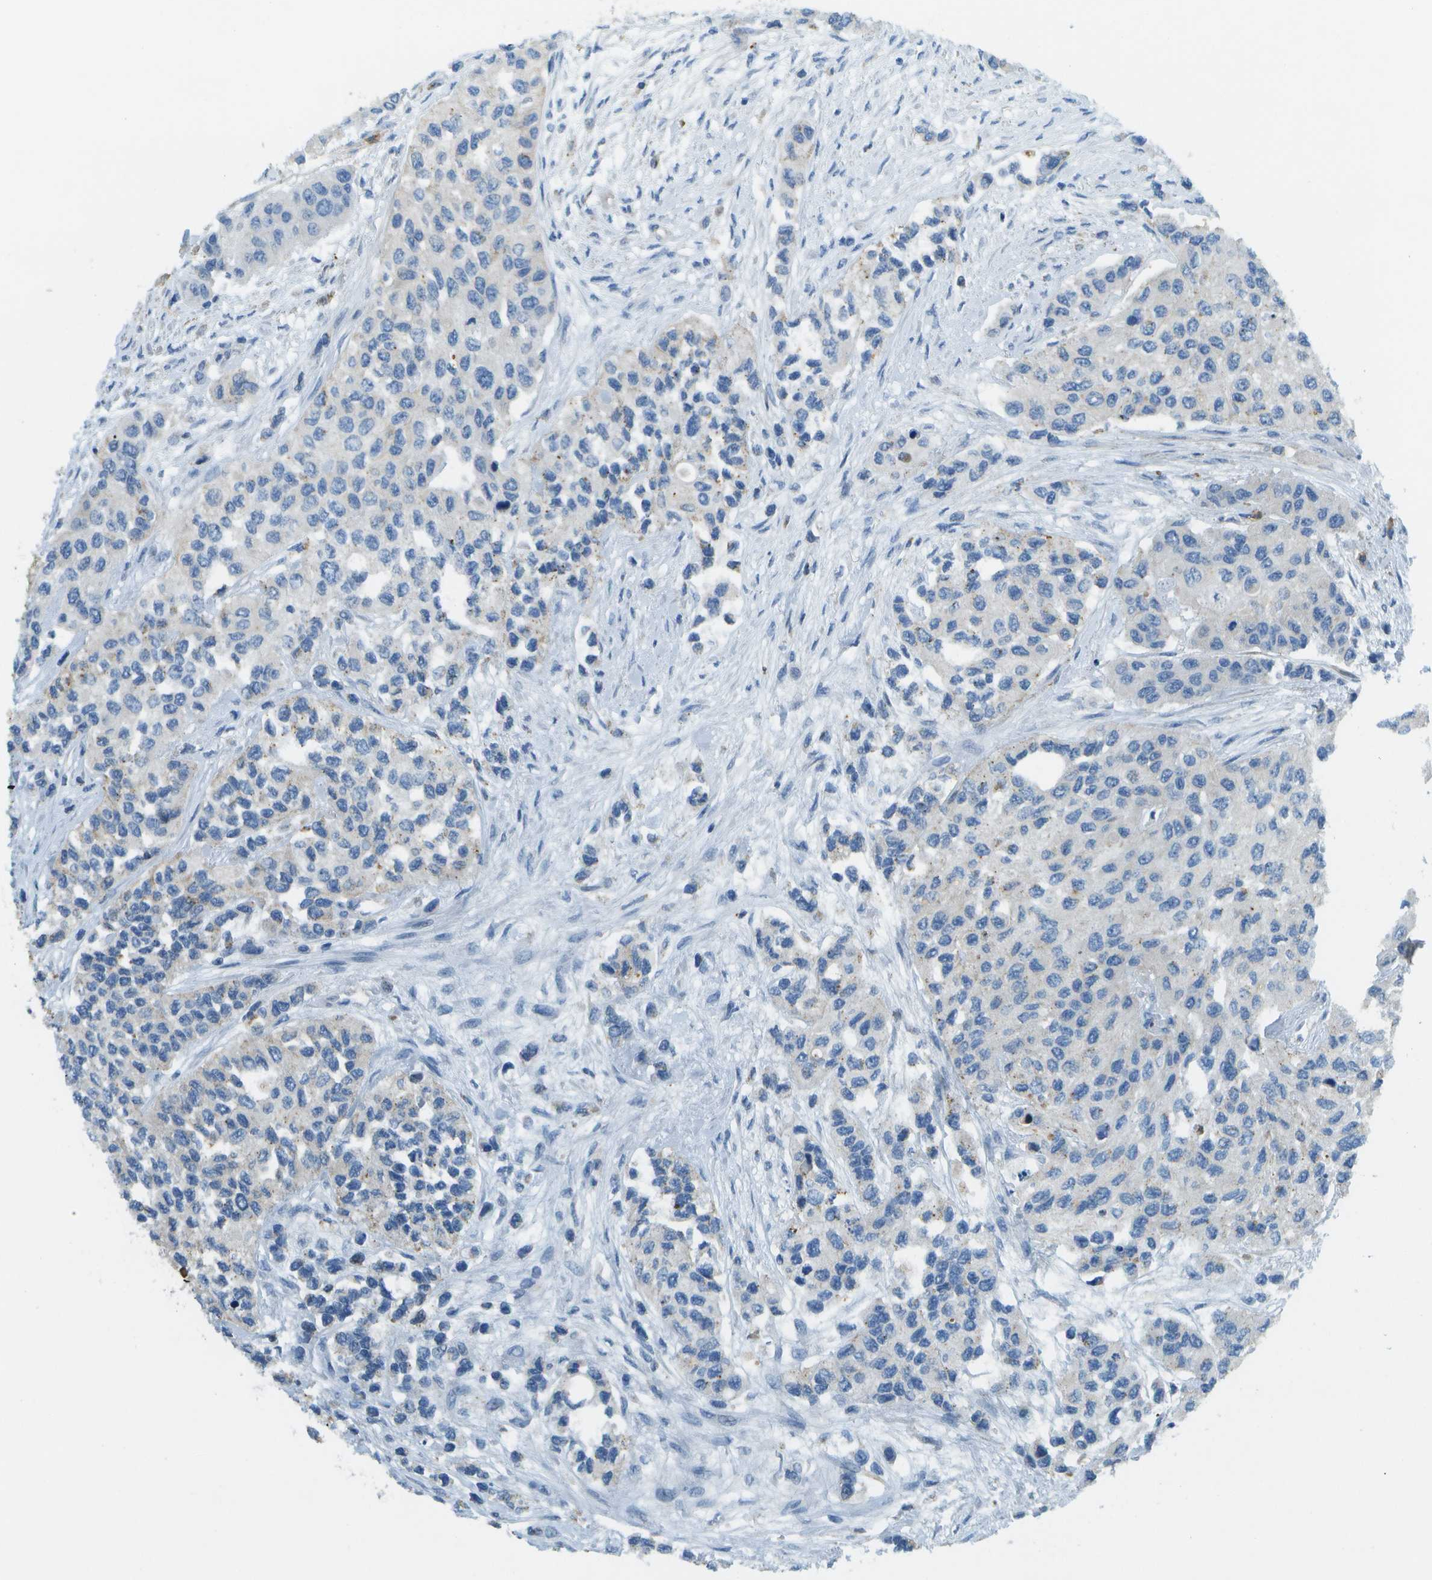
{"staining": {"intensity": "negative", "quantity": "none", "location": "none"}, "tissue": "urothelial cancer", "cell_type": "Tumor cells", "image_type": "cancer", "snomed": [{"axis": "morphology", "description": "Urothelial carcinoma, High grade"}, {"axis": "topography", "description": "Urinary bladder"}], "caption": "DAB (3,3'-diaminobenzidine) immunohistochemical staining of urothelial cancer displays no significant staining in tumor cells.", "gene": "MYH11", "patient": {"sex": "female", "age": 56}}